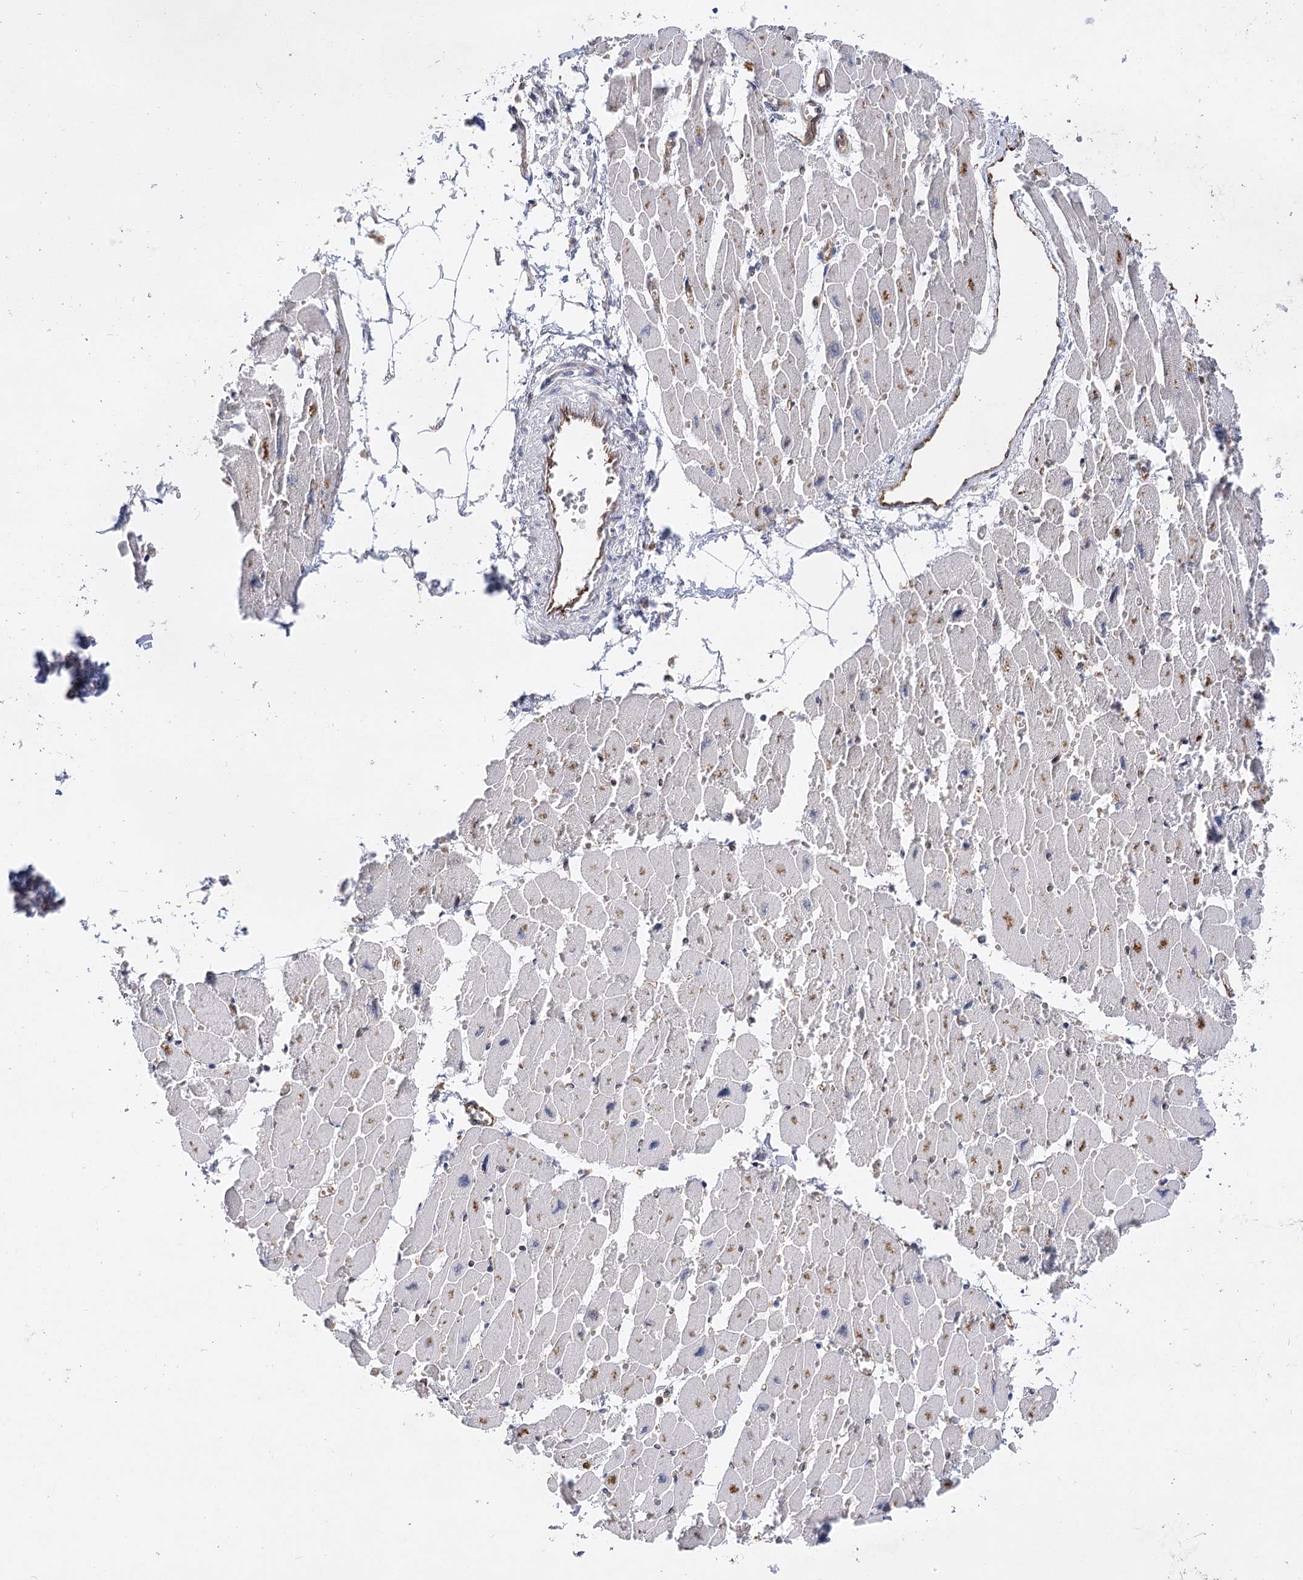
{"staining": {"intensity": "negative", "quantity": "none", "location": "none"}, "tissue": "heart muscle", "cell_type": "Cardiomyocytes", "image_type": "normal", "snomed": [{"axis": "morphology", "description": "Normal tissue, NOS"}, {"axis": "topography", "description": "Heart"}], "caption": "This is an IHC micrograph of benign human heart muscle. There is no staining in cardiomyocytes.", "gene": "ARHGAP31", "patient": {"sex": "female", "age": 54}}